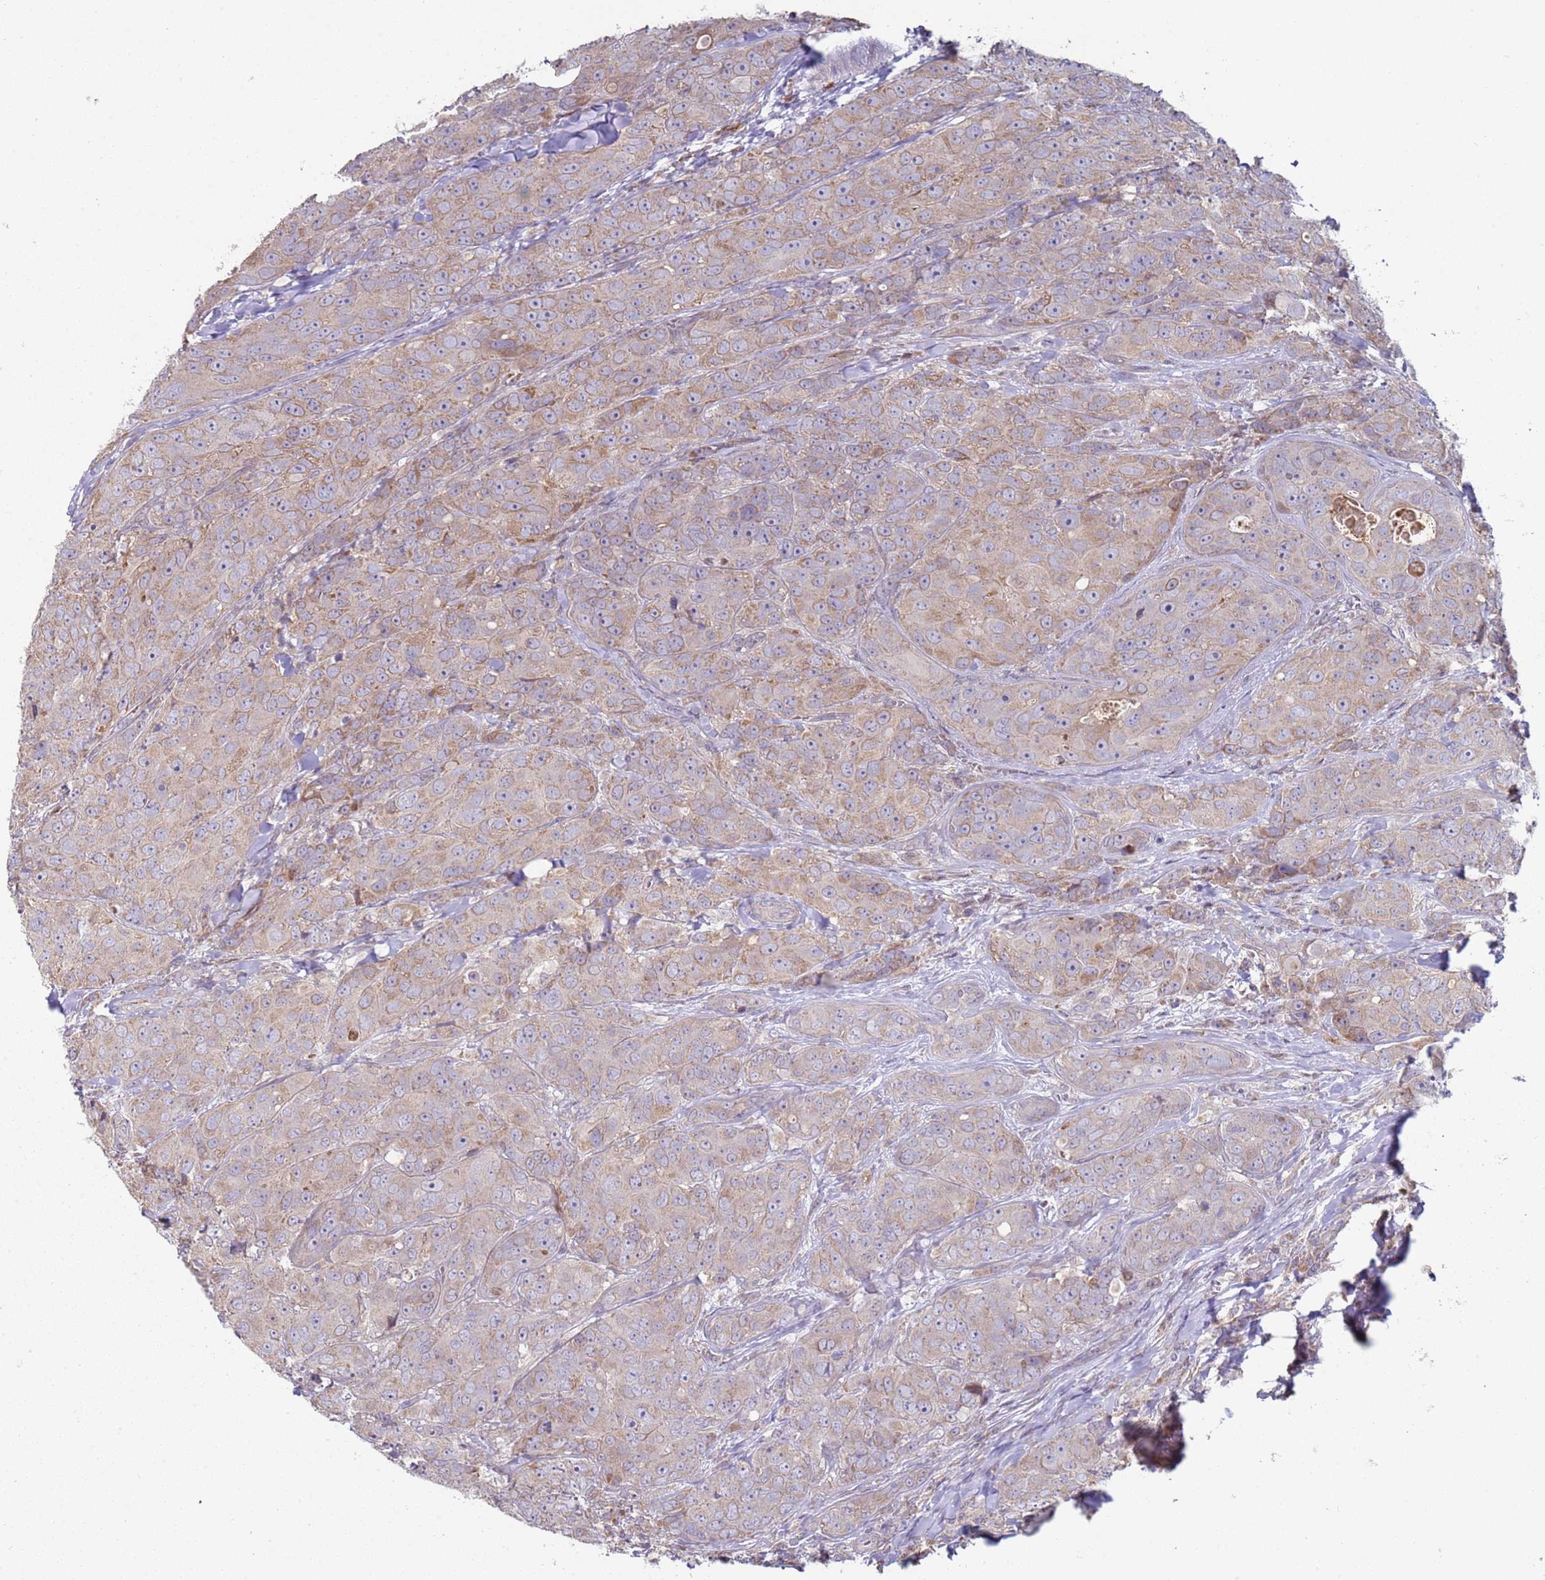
{"staining": {"intensity": "weak", "quantity": "25%-75%", "location": "cytoplasmic/membranous"}, "tissue": "breast cancer", "cell_type": "Tumor cells", "image_type": "cancer", "snomed": [{"axis": "morphology", "description": "Duct carcinoma"}, {"axis": "topography", "description": "Breast"}], "caption": "Tumor cells demonstrate low levels of weak cytoplasmic/membranous expression in approximately 25%-75% of cells in breast cancer (invasive ductal carcinoma). The staining is performed using DAB (3,3'-diaminobenzidine) brown chromogen to label protein expression. The nuclei are counter-stained blue using hematoxylin.", "gene": "DIP2B", "patient": {"sex": "female", "age": 43}}